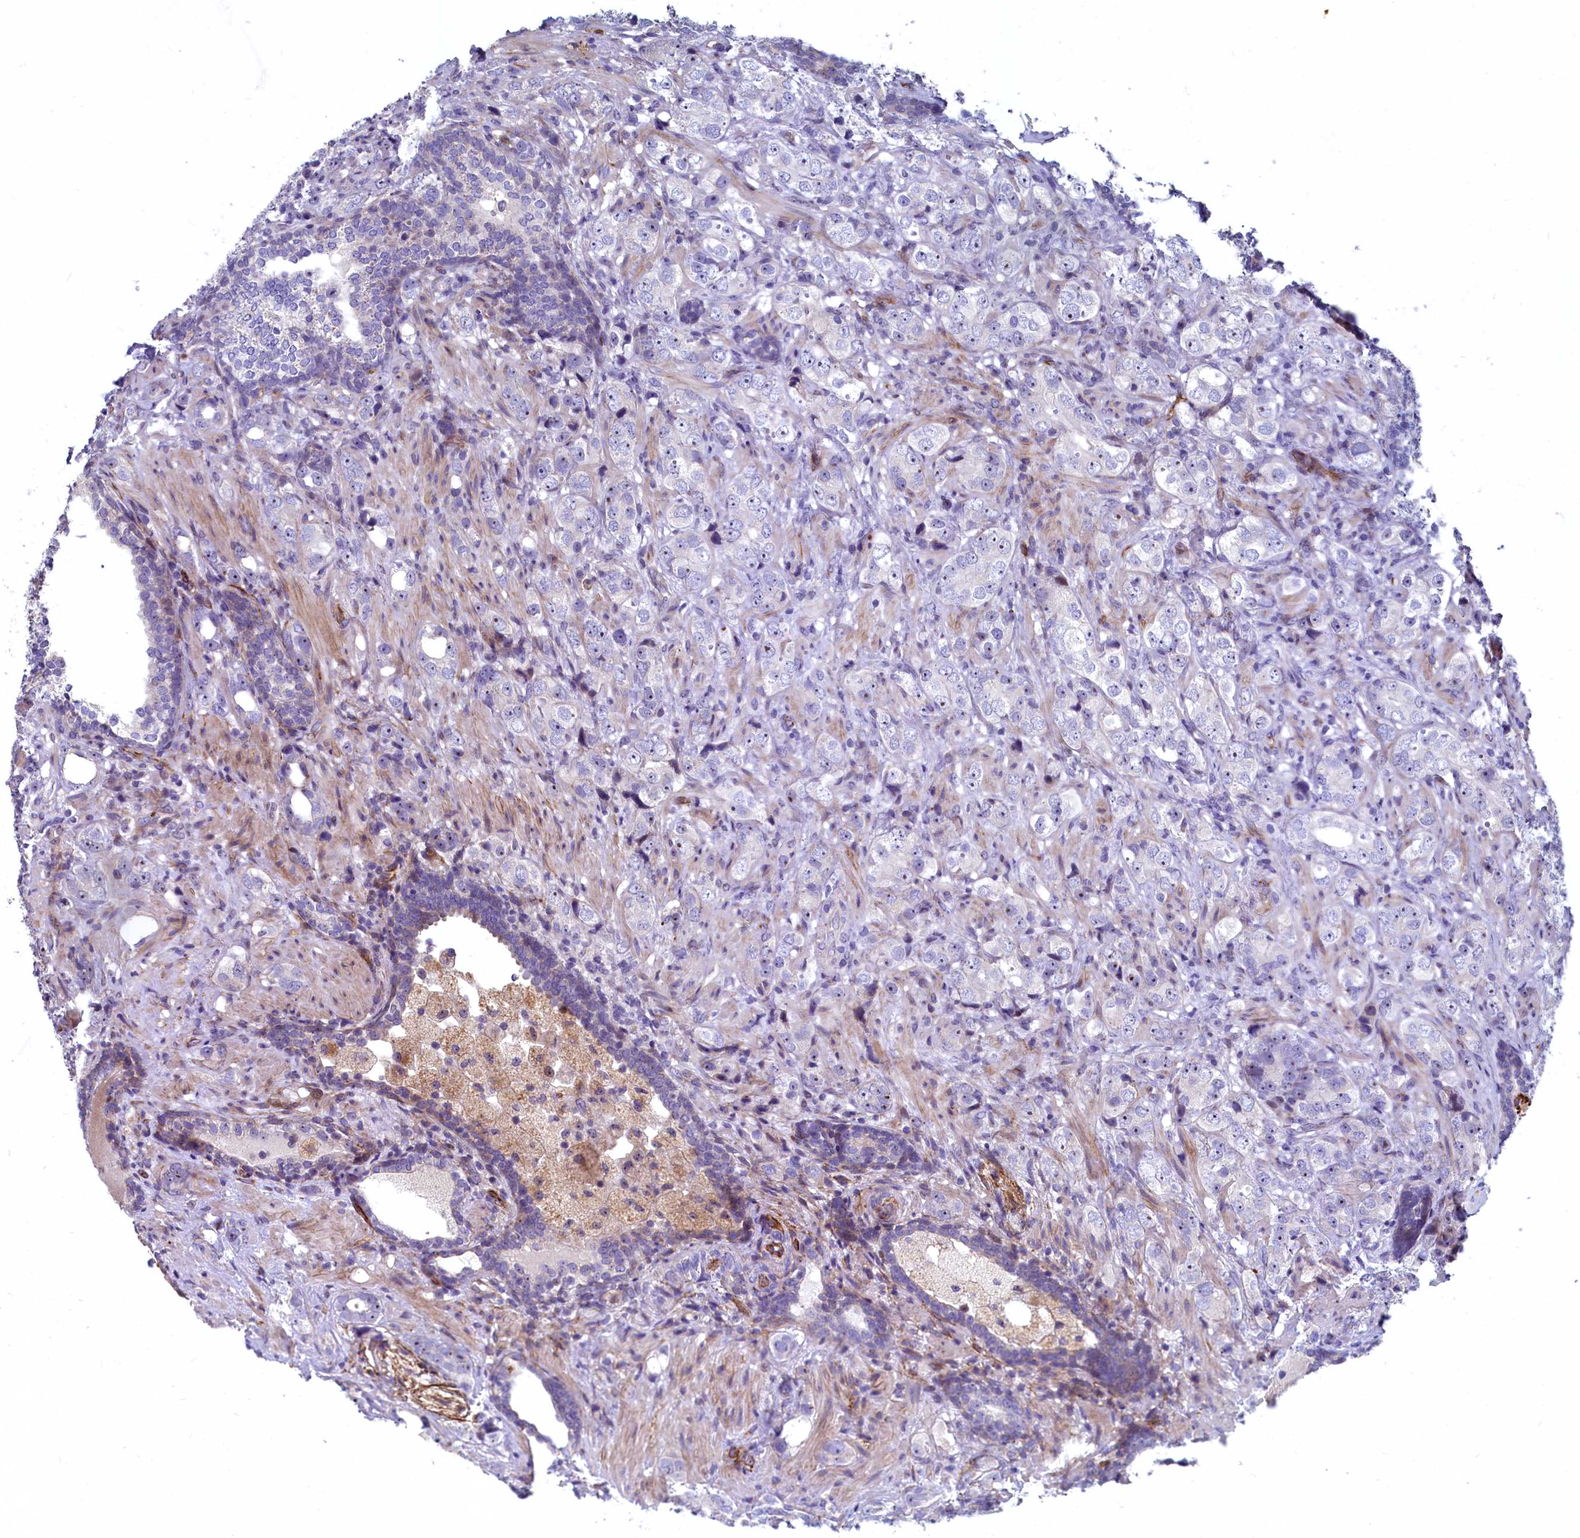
{"staining": {"intensity": "moderate", "quantity": "<25%", "location": "nuclear"}, "tissue": "prostate cancer", "cell_type": "Tumor cells", "image_type": "cancer", "snomed": [{"axis": "morphology", "description": "Adenocarcinoma, High grade"}, {"axis": "topography", "description": "Prostate"}], "caption": "IHC (DAB (3,3'-diaminobenzidine)) staining of human prostate cancer (adenocarcinoma (high-grade)) reveals moderate nuclear protein expression in approximately <25% of tumor cells.", "gene": "ASXL3", "patient": {"sex": "male", "age": 63}}